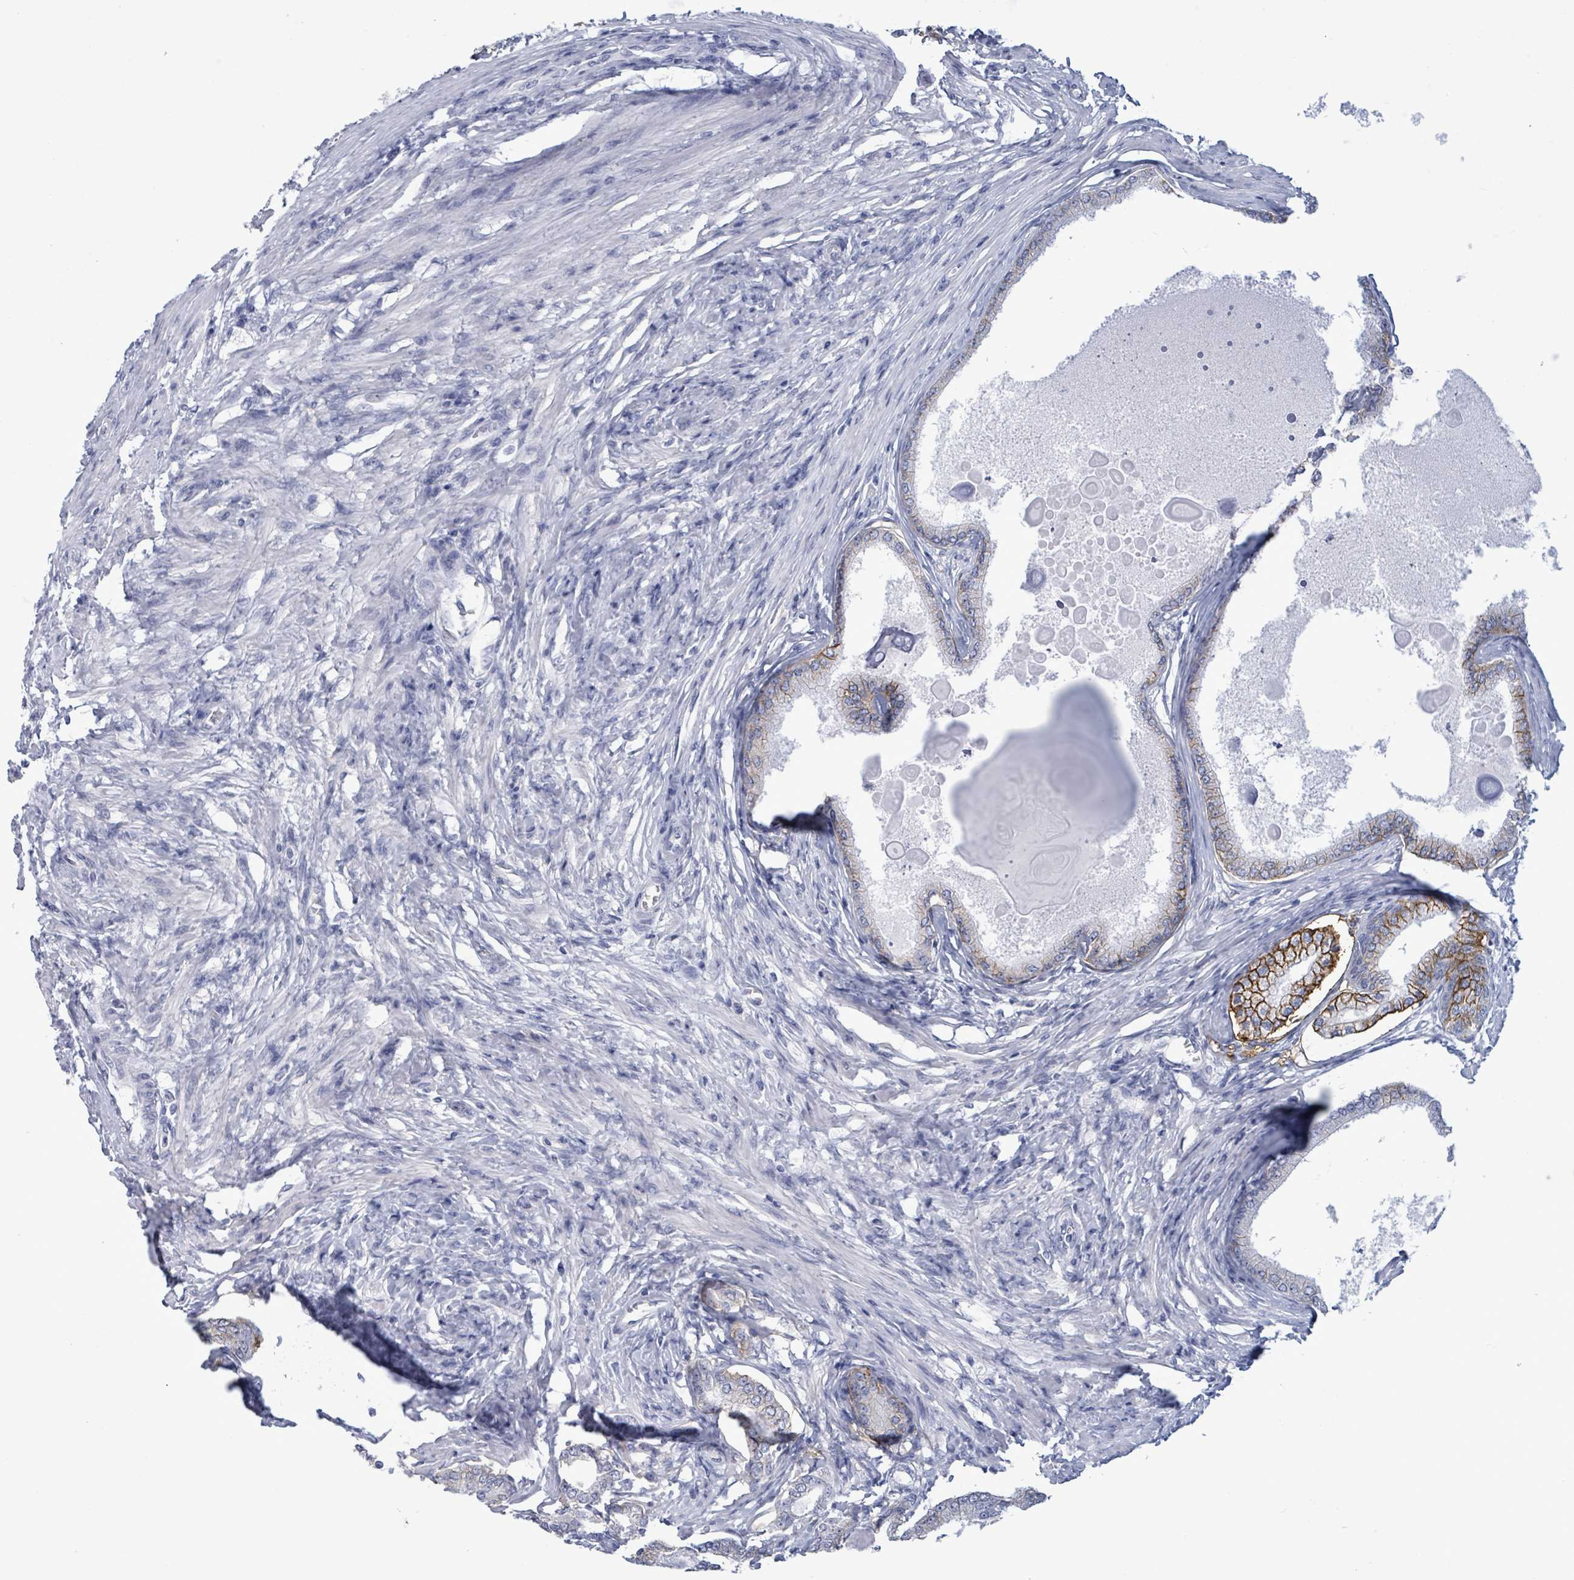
{"staining": {"intensity": "strong", "quantity": "<25%", "location": "cytoplasmic/membranous"}, "tissue": "prostate cancer", "cell_type": "Tumor cells", "image_type": "cancer", "snomed": [{"axis": "morphology", "description": "Adenocarcinoma, High grade"}, {"axis": "topography", "description": "Prostate"}], "caption": "The immunohistochemical stain highlights strong cytoplasmic/membranous positivity in tumor cells of prostate cancer (high-grade adenocarcinoma) tissue. (Brightfield microscopy of DAB IHC at high magnification).", "gene": "BSG", "patient": {"sex": "male", "age": 69}}